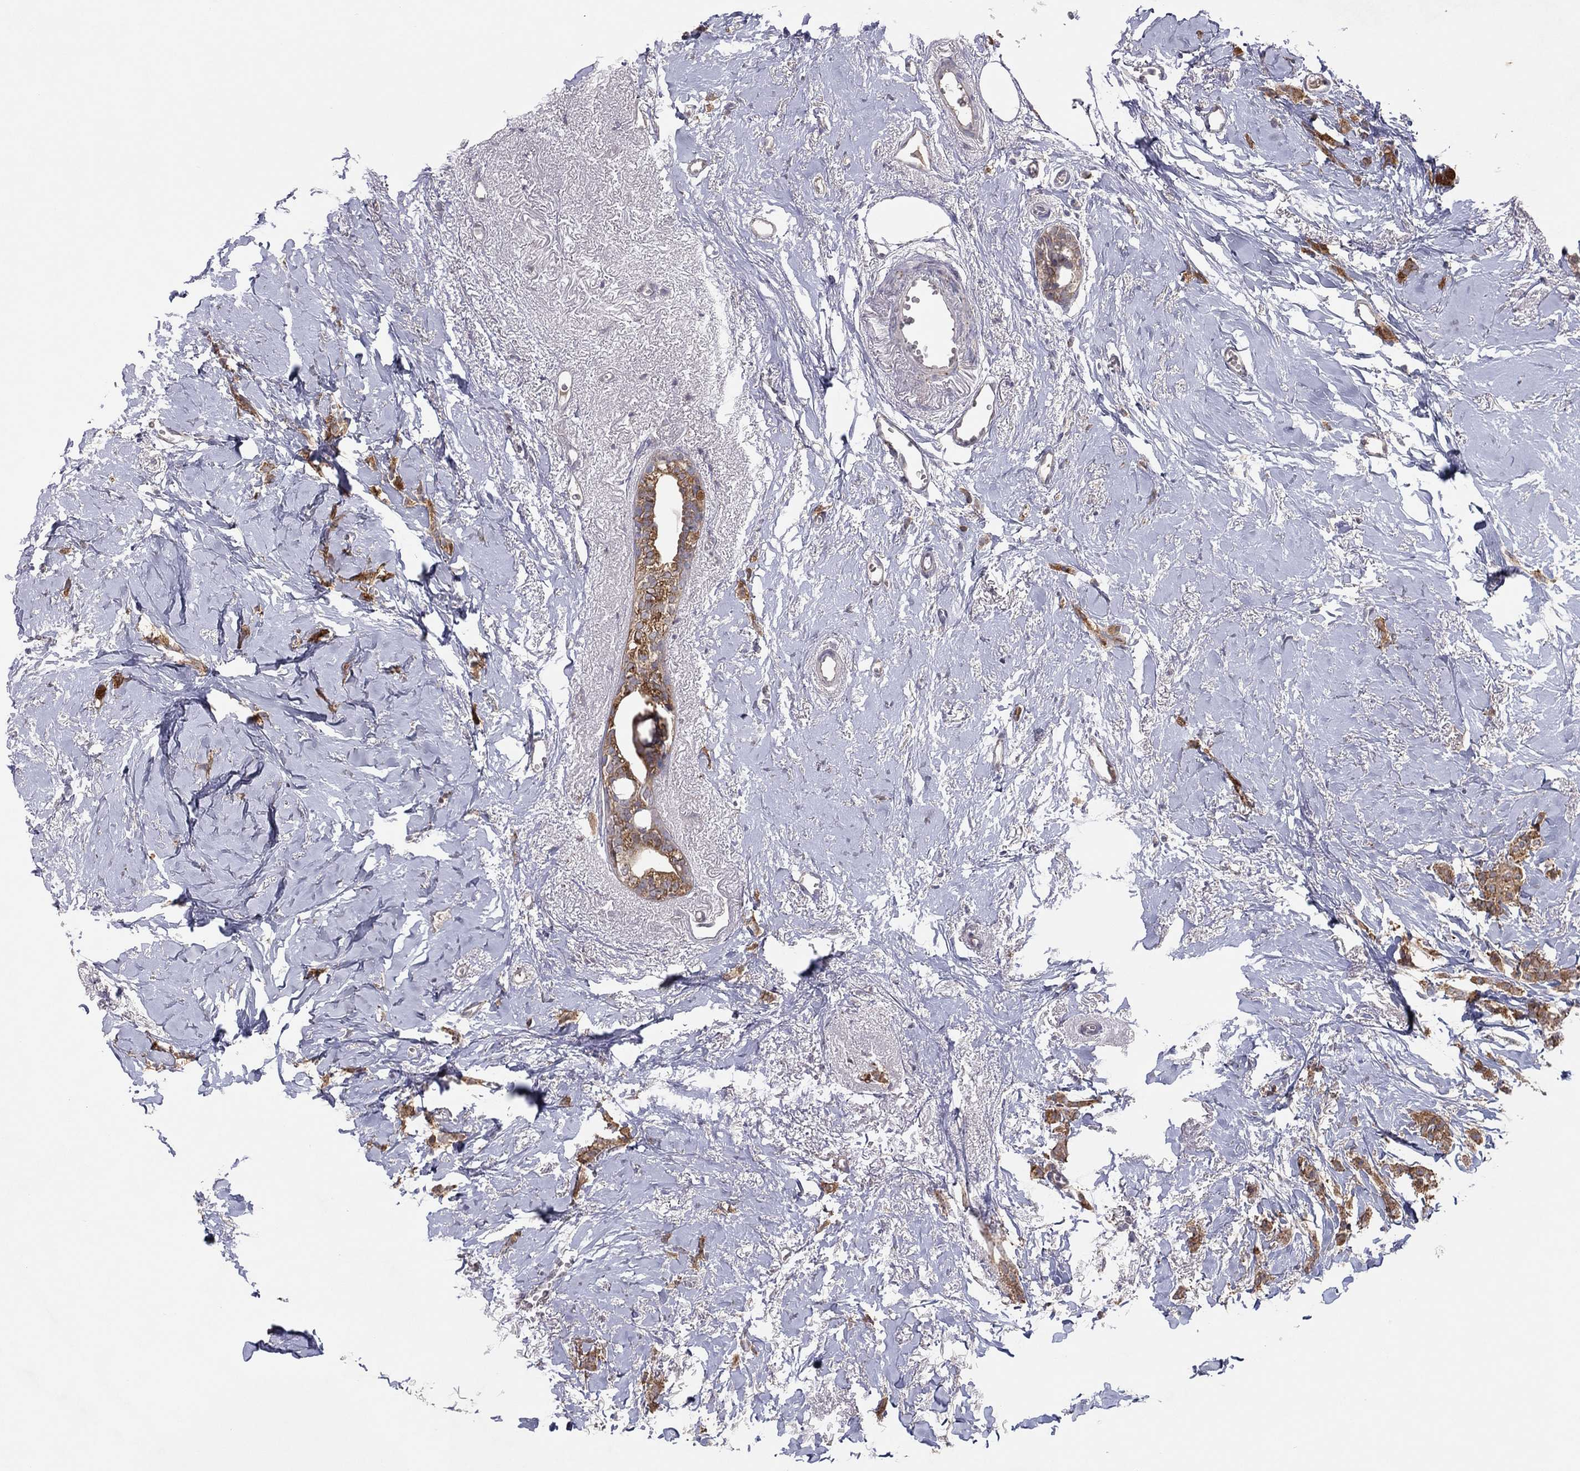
{"staining": {"intensity": "strong", "quantity": ">75%", "location": "cytoplasmic/membranous"}, "tissue": "breast cancer", "cell_type": "Tumor cells", "image_type": "cancer", "snomed": [{"axis": "morphology", "description": "Duct carcinoma"}, {"axis": "topography", "description": "Breast"}], "caption": "IHC of human invasive ductal carcinoma (breast) shows high levels of strong cytoplasmic/membranous staining in approximately >75% of tumor cells. The staining was performed using DAB to visualize the protein expression in brown, while the nuclei were stained in blue with hematoxylin (Magnification: 20x).", "gene": "CRACDL", "patient": {"sex": "female", "age": 85}}